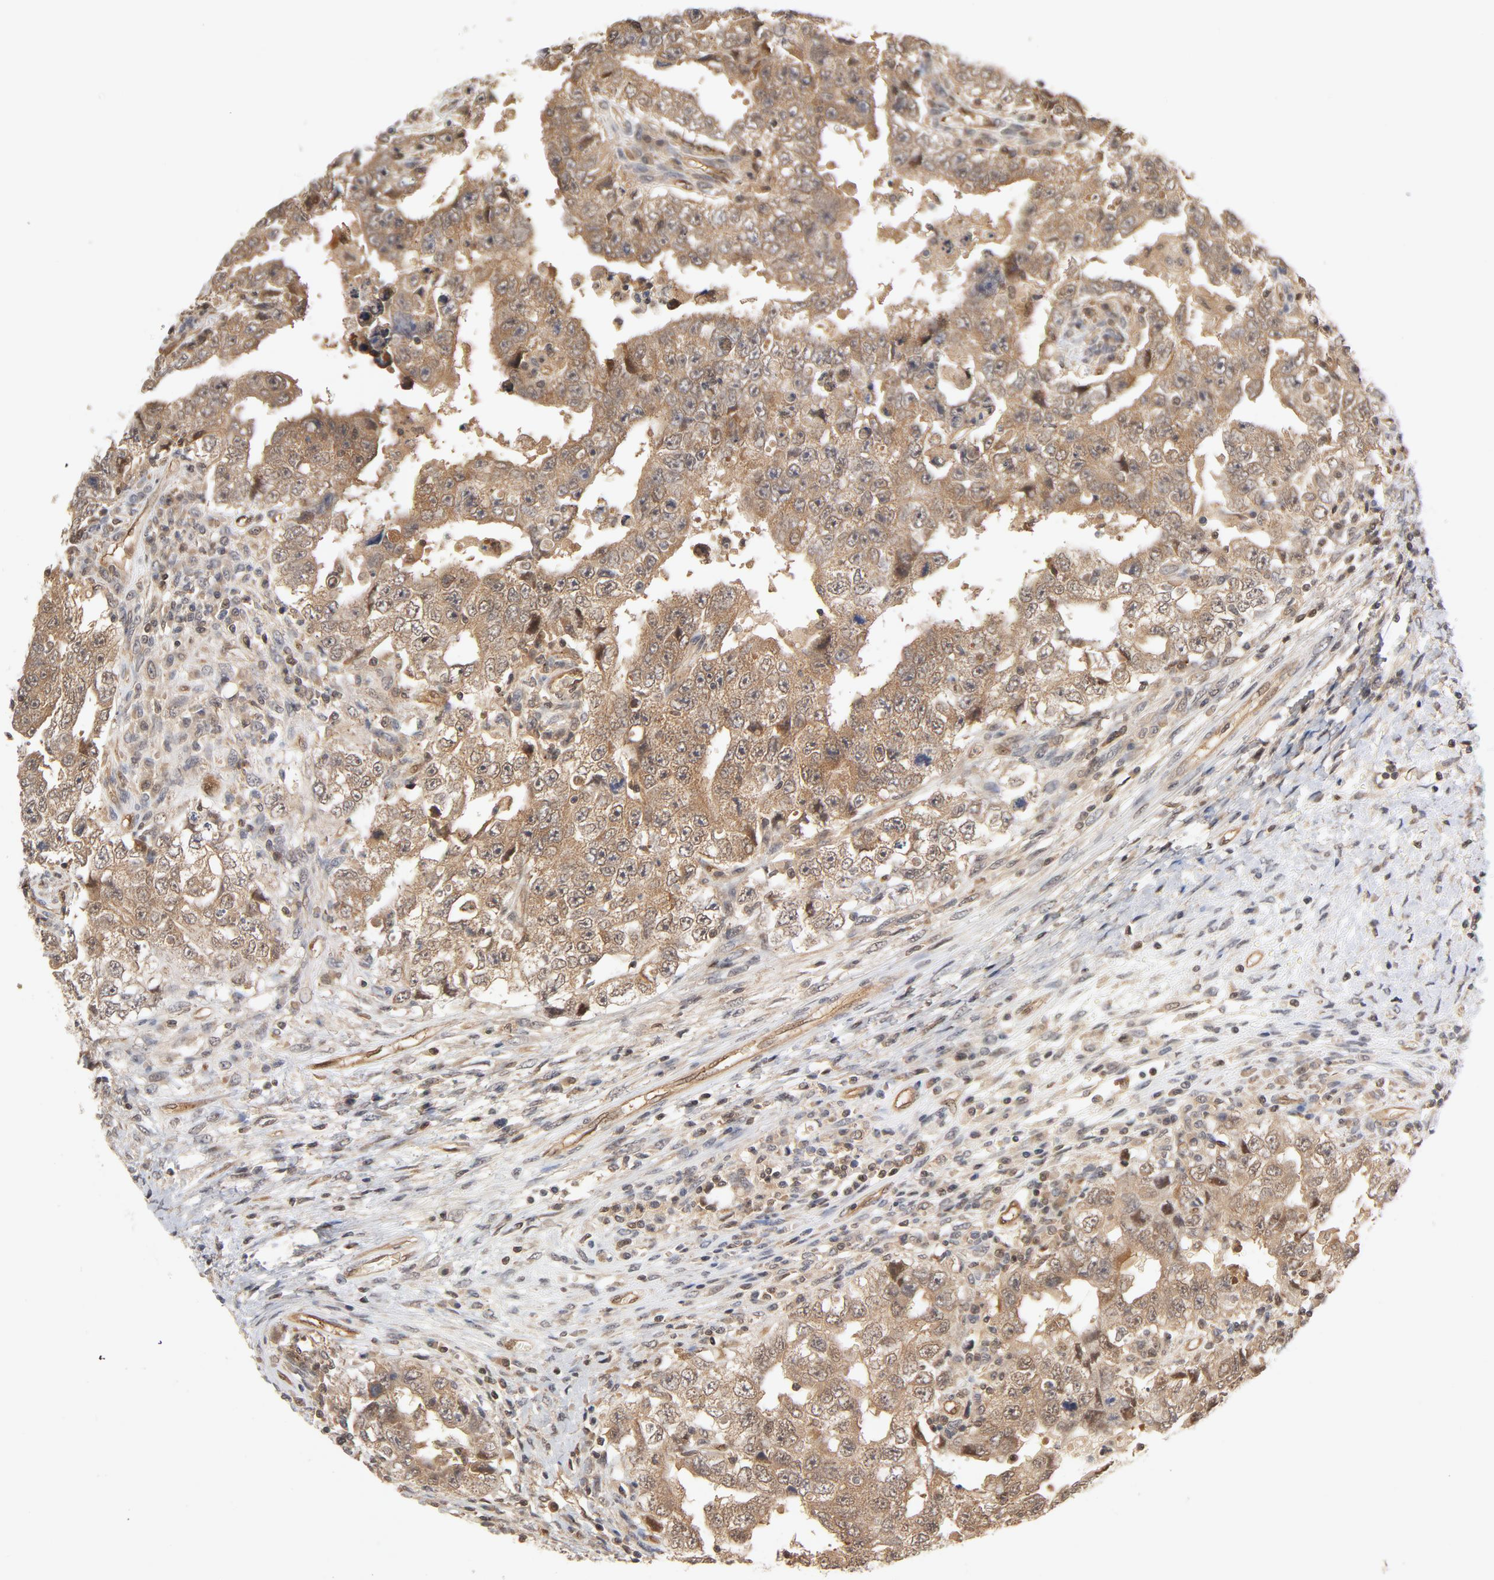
{"staining": {"intensity": "moderate", "quantity": ">75%", "location": "cytoplasmic/membranous"}, "tissue": "testis cancer", "cell_type": "Tumor cells", "image_type": "cancer", "snomed": [{"axis": "morphology", "description": "Carcinoma, Embryonal, NOS"}, {"axis": "topography", "description": "Testis"}], "caption": "IHC of human testis cancer (embryonal carcinoma) displays medium levels of moderate cytoplasmic/membranous expression in about >75% of tumor cells.", "gene": "CDC37", "patient": {"sex": "male", "age": 26}}